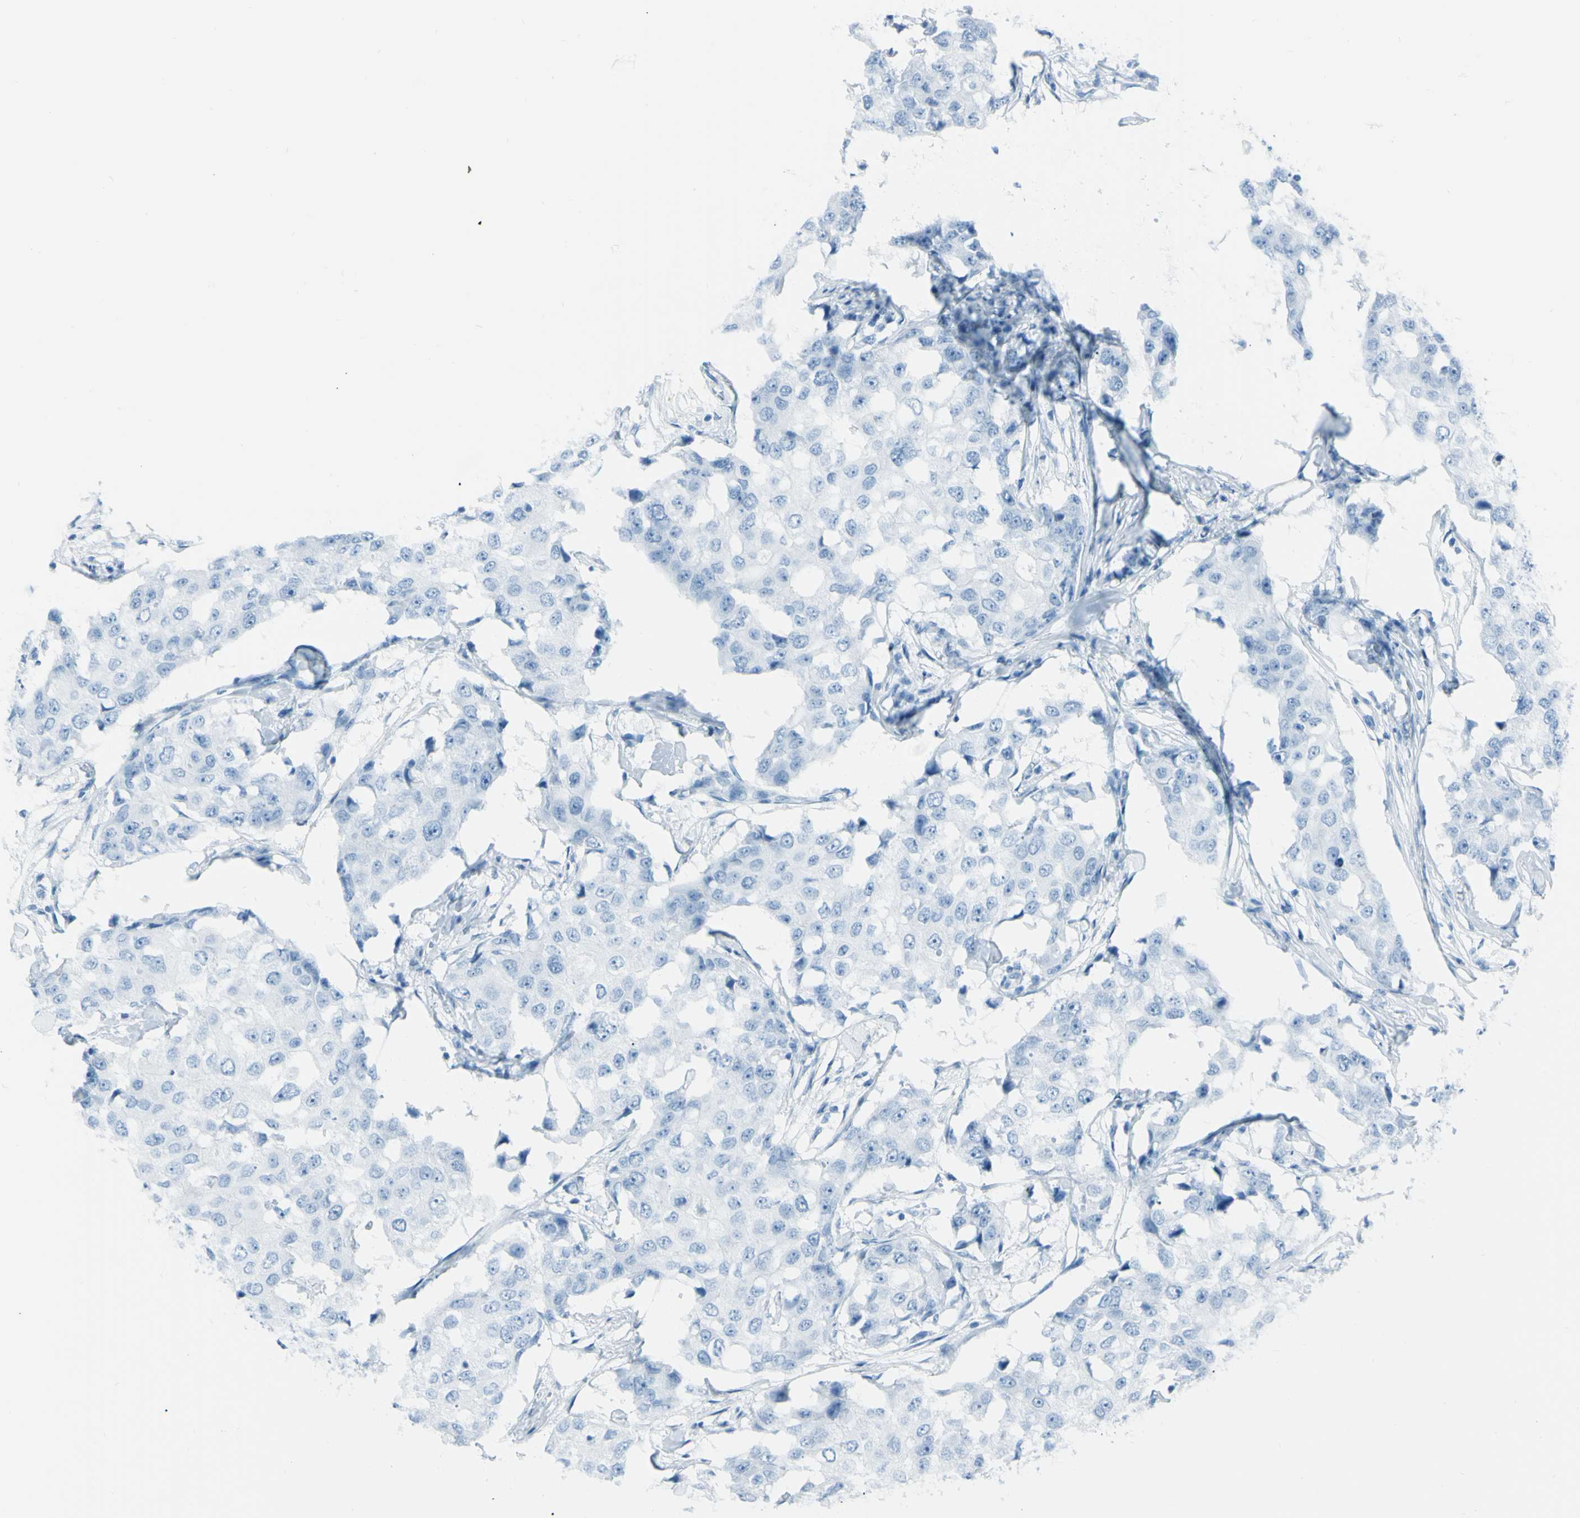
{"staining": {"intensity": "negative", "quantity": "none", "location": "none"}, "tissue": "breast cancer", "cell_type": "Tumor cells", "image_type": "cancer", "snomed": [{"axis": "morphology", "description": "Duct carcinoma"}, {"axis": "topography", "description": "Breast"}], "caption": "Human intraductal carcinoma (breast) stained for a protein using IHC reveals no positivity in tumor cells.", "gene": "TFPI2", "patient": {"sex": "female", "age": 27}}